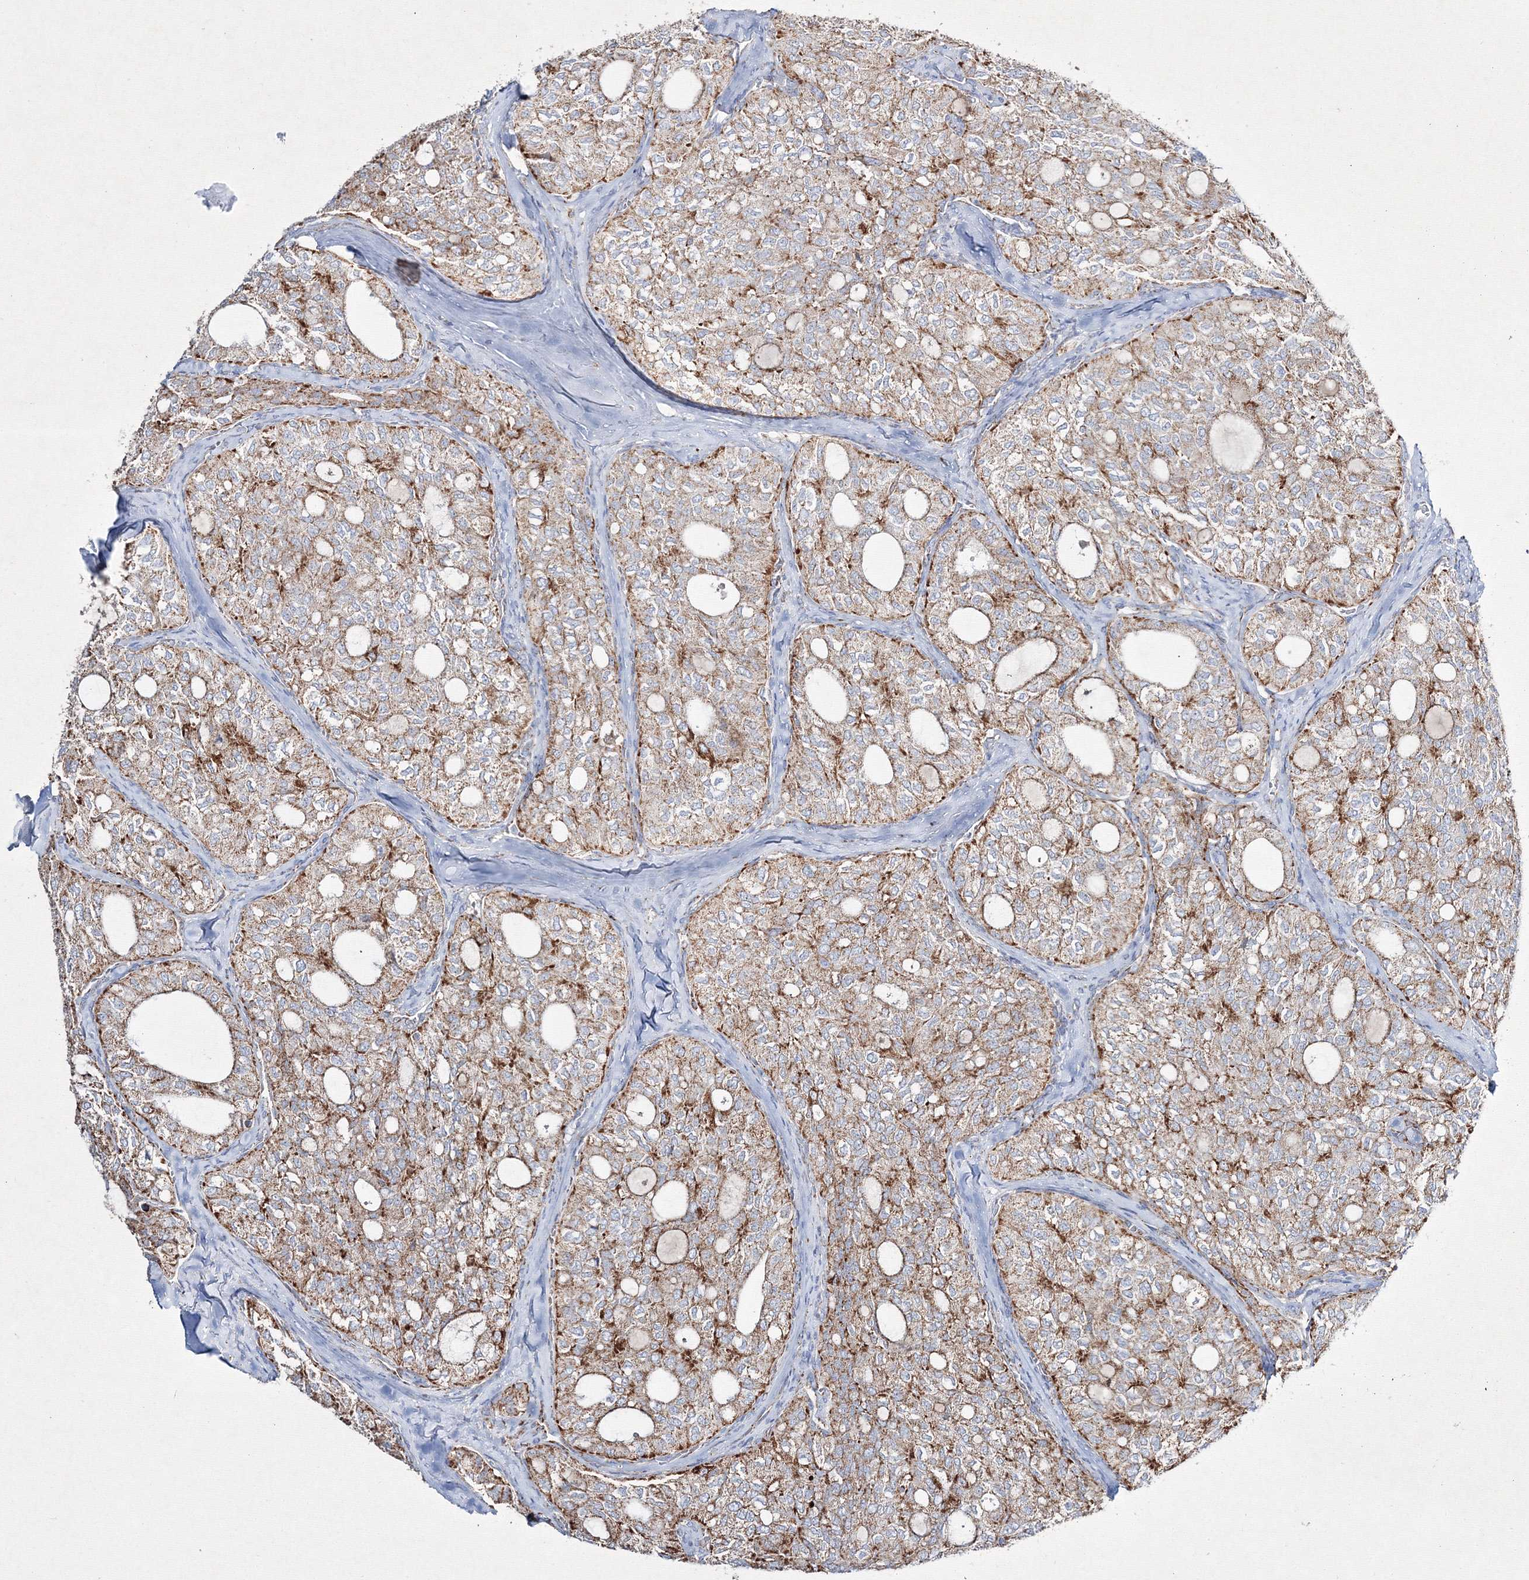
{"staining": {"intensity": "moderate", "quantity": ">75%", "location": "cytoplasmic/membranous"}, "tissue": "thyroid cancer", "cell_type": "Tumor cells", "image_type": "cancer", "snomed": [{"axis": "morphology", "description": "Follicular adenoma carcinoma, NOS"}, {"axis": "topography", "description": "Thyroid gland"}], "caption": "There is medium levels of moderate cytoplasmic/membranous positivity in tumor cells of thyroid cancer (follicular adenoma carcinoma), as demonstrated by immunohistochemical staining (brown color).", "gene": "IGSF9", "patient": {"sex": "male", "age": 75}}